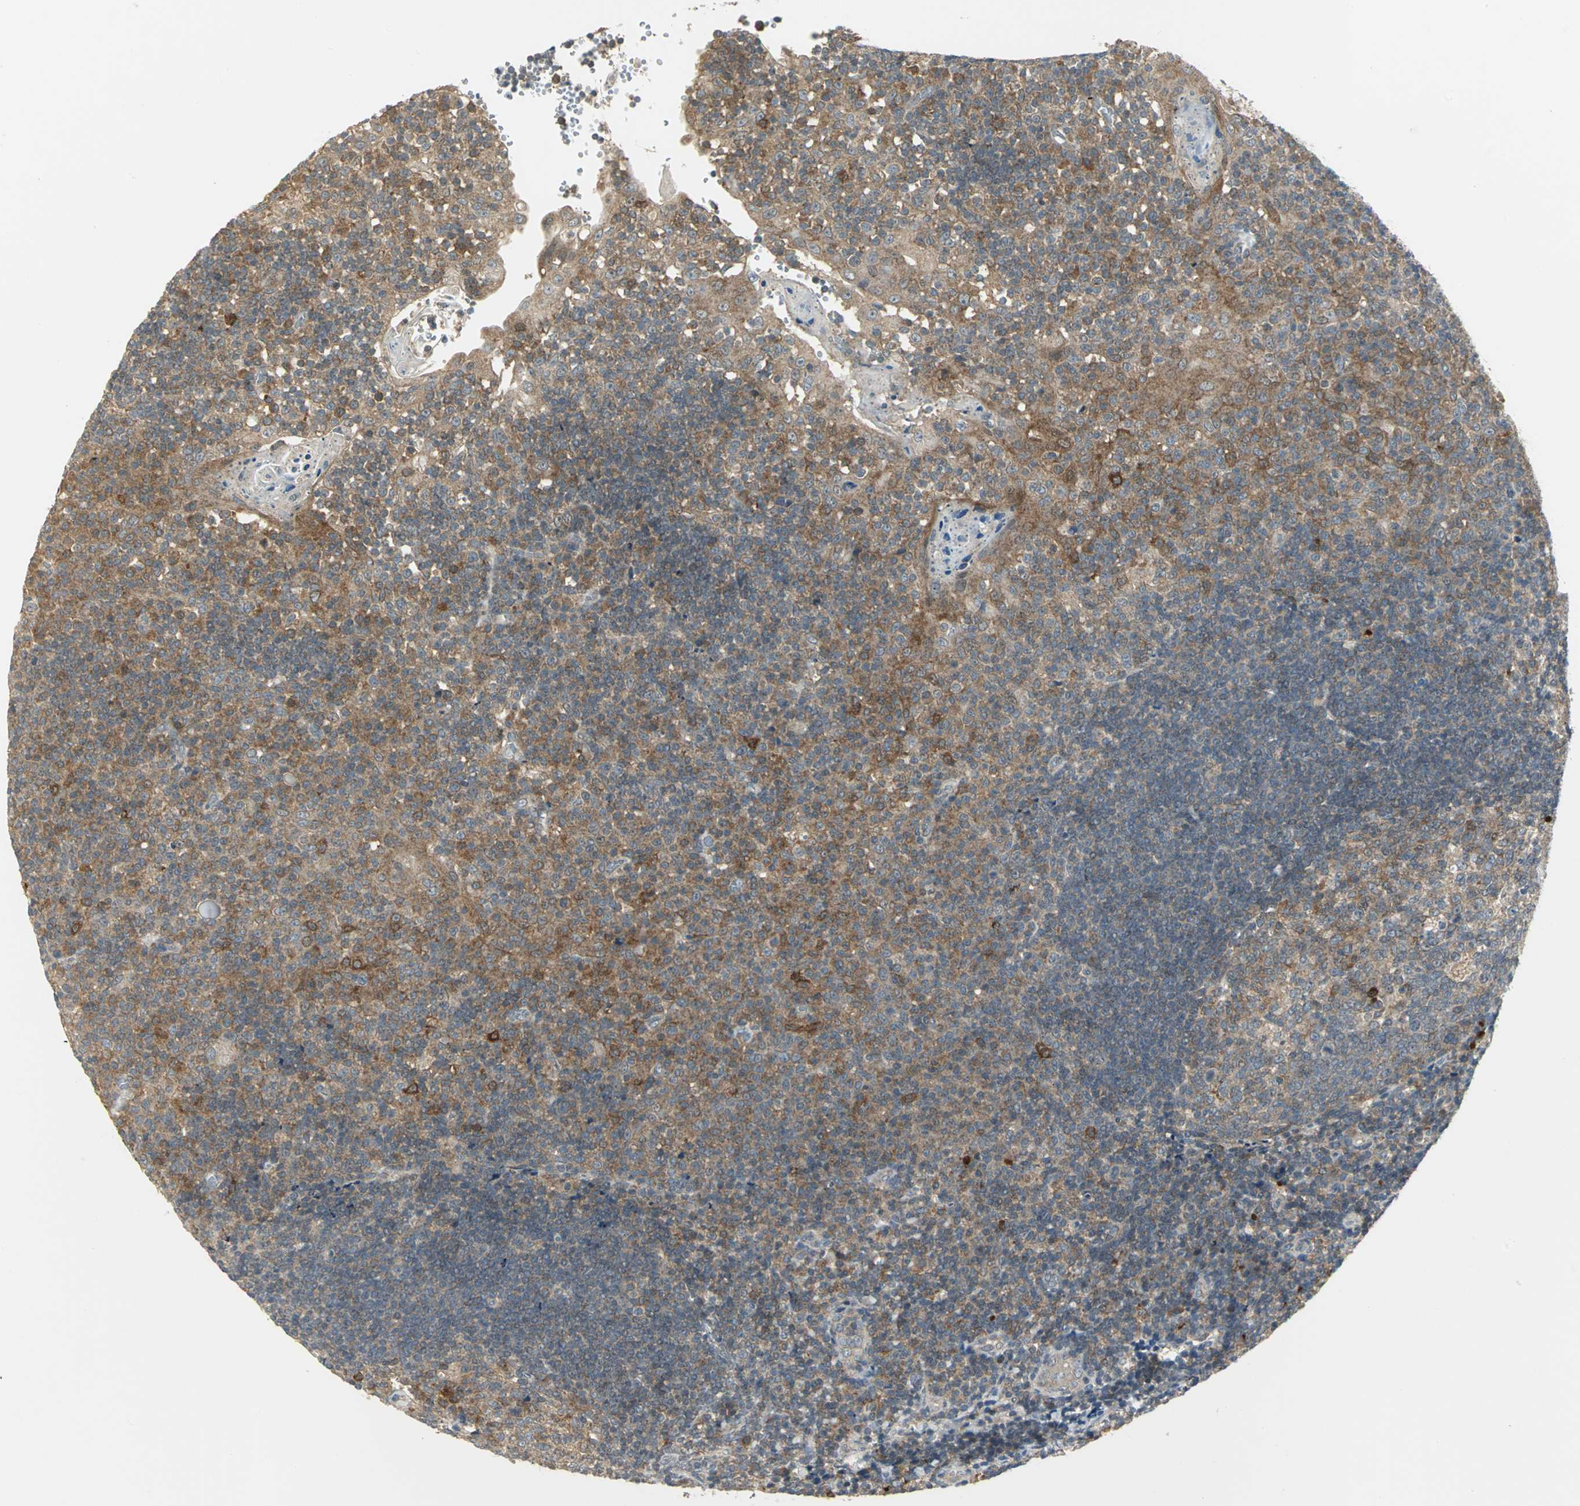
{"staining": {"intensity": "moderate", "quantity": "25%-75%", "location": "cytoplasmic/membranous"}, "tissue": "tonsil", "cell_type": "Germinal center cells", "image_type": "normal", "snomed": [{"axis": "morphology", "description": "Normal tissue, NOS"}, {"axis": "topography", "description": "Tonsil"}], "caption": "Protein analysis of unremarkable tonsil exhibits moderate cytoplasmic/membranous positivity in approximately 25%-75% of germinal center cells. The staining was performed using DAB (3,3'-diaminobenzidine) to visualize the protein expression in brown, while the nuclei were stained in blue with hematoxylin (Magnification: 20x).", "gene": "MAPK8IP3", "patient": {"sex": "female", "age": 40}}